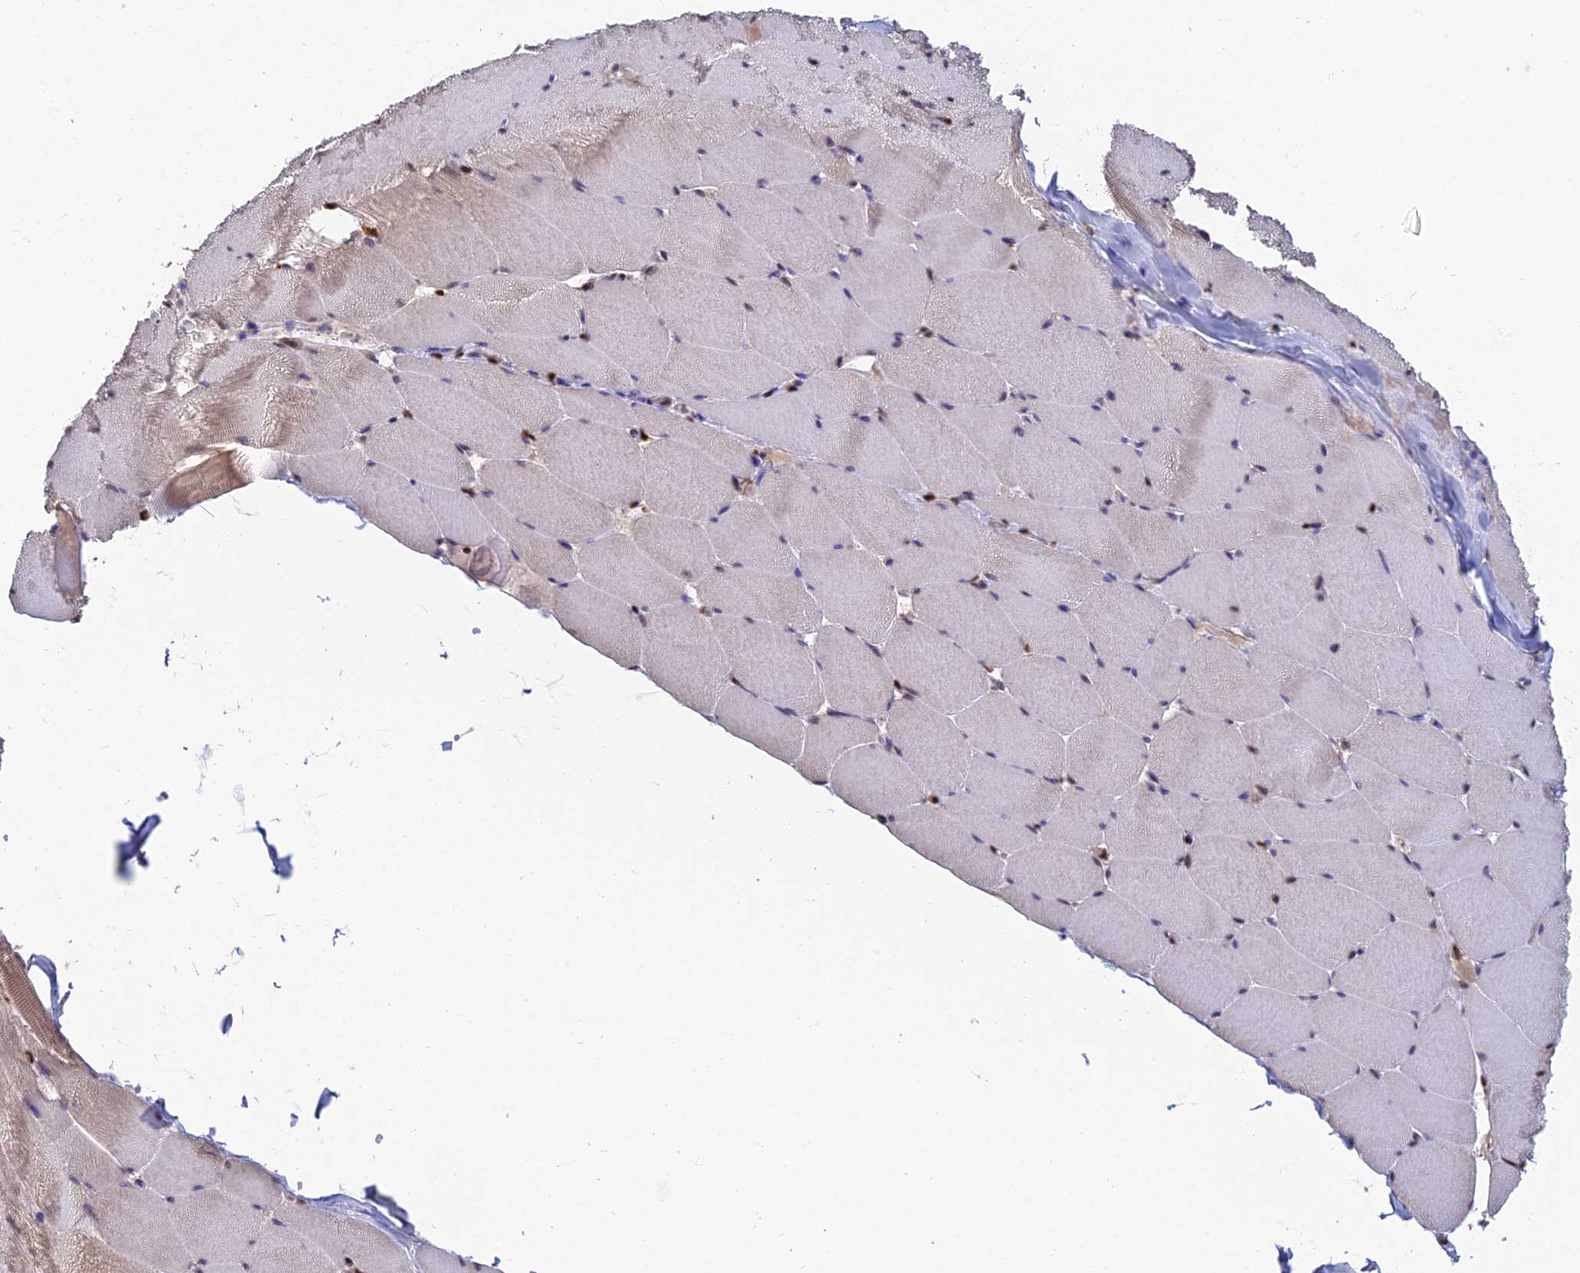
{"staining": {"intensity": "moderate", "quantity": "<25%", "location": "nuclear"}, "tissue": "skeletal muscle", "cell_type": "Myocytes", "image_type": "normal", "snomed": [{"axis": "morphology", "description": "Normal tissue, NOS"}, {"axis": "topography", "description": "Skeletal muscle"}], "caption": "Immunohistochemical staining of unremarkable skeletal muscle demonstrates moderate nuclear protein expression in about <25% of myocytes.", "gene": "DNPEP", "patient": {"sex": "male", "age": 62}}